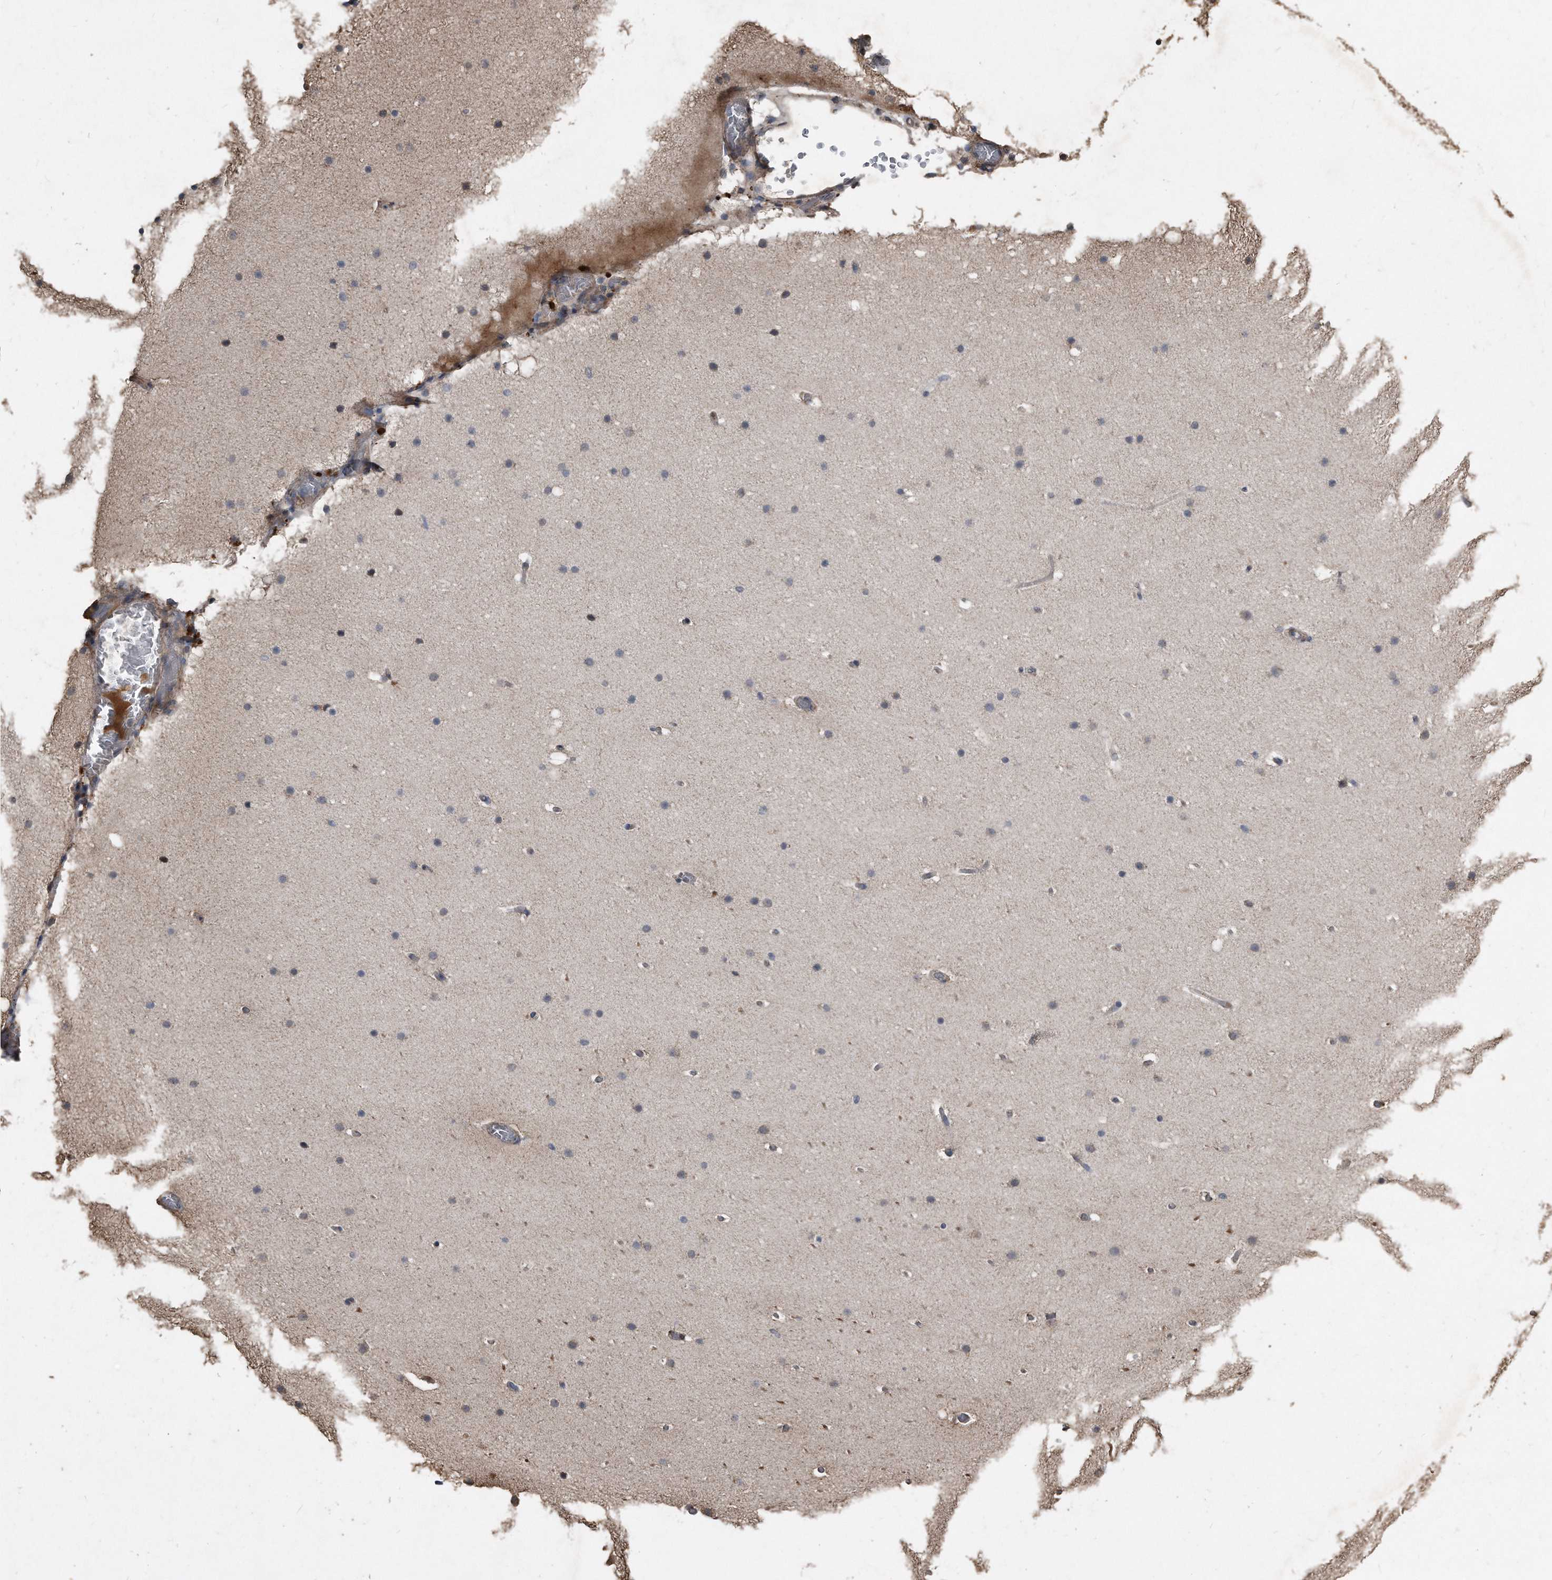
{"staining": {"intensity": "weak", "quantity": "<25%", "location": "cytoplasmic/membranous"}, "tissue": "cerebellum", "cell_type": "Cells in granular layer", "image_type": "normal", "snomed": [{"axis": "morphology", "description": "Normal tissue, NOS"}, {"axis": "topography", "description": "Cerebellum"}], "caption": "Immunohistochemistry (IHC) histopathology image of normal cerebellum: human cerebellum stained with DAB (3,3'-diaminobenzidine) exhibits no significant protein expression in cells in granular layer.", "gene": "ANKRD10", "patient": {"sex": "male", "age": 57}}